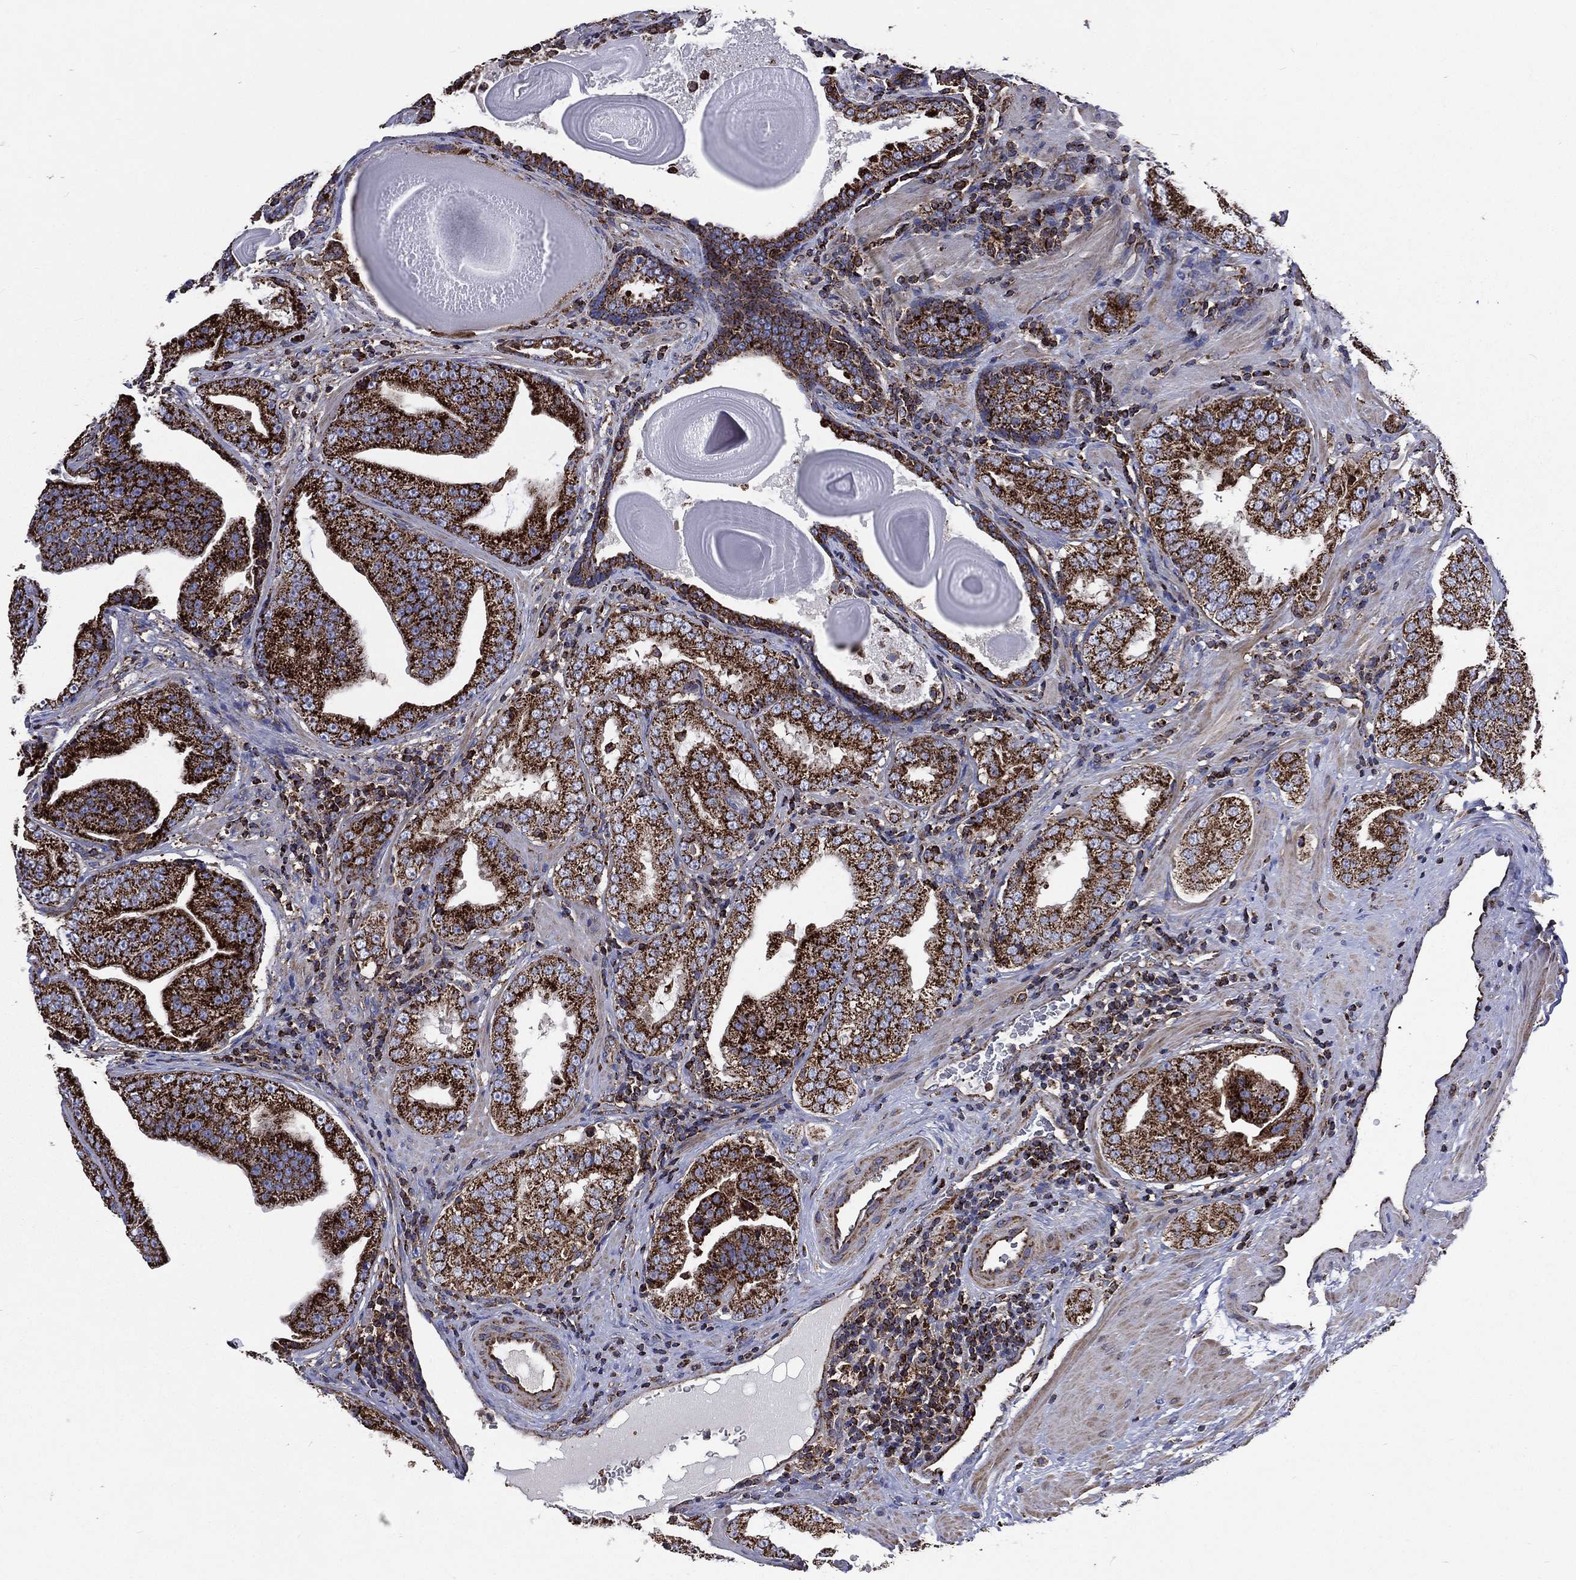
{"staining": {"intensity": "strong", "quantity": ">75%", "location": "cytoplasmic/membranous"}, "tissue": "prostate cancer", "cell_type": "Tumor cells", "image_type": "cancer", "snomed": [{"axis": "morphology", "description": "Adenocarcinoma, Low grade"}, {"axis": "topography", "description": "Prostate"}], "caption": "This is a photomicrograph of immunohistochemistry staining of prostate cancer (adenocarcinoma (low-grade)), which shows strong staining in the cytoplasmic/membranous of tumor cells.", "gene": "ANKRD37", "patient": {"sex": "male", "age": 62}}